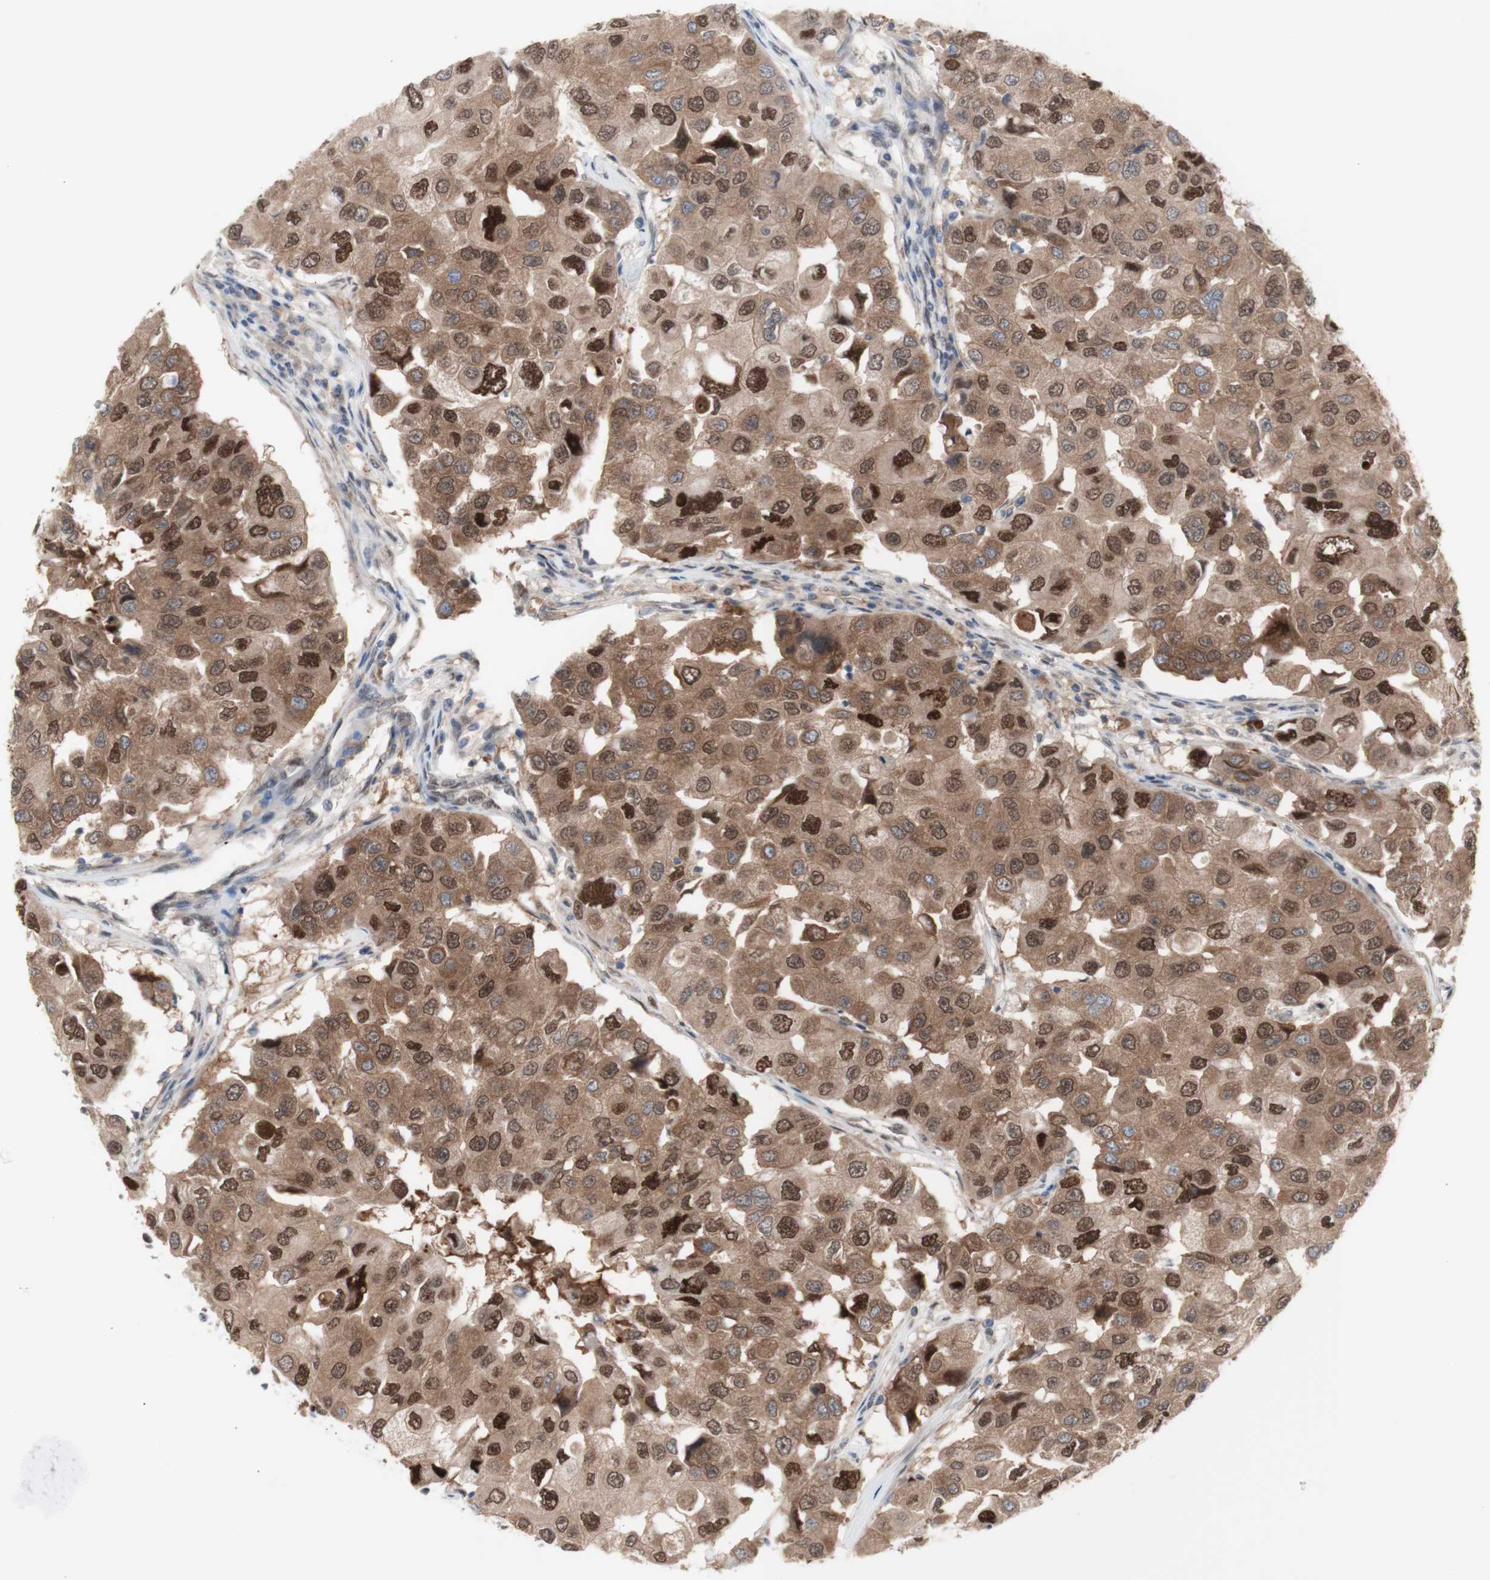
{"staining": {"intensity": "moderate", "quantity": ">75%", "location": "cytoplasmic/membranous,nuclear"}, "tissue": "breast cancer", "cell_type": "Tumor cells", "image_type": "cancer", "snomed": [{"axis": "morphology", "description": "Duct carcinoma"}, {"axis": "topography", "description": "Breast"}], "caption": "Human breast cancer stained for a protein (brown) exhibits moderate cytoplasmic/membranous and nuclear positive positivity in about >75% of tumor cells.", "gene": "PRMT5", "patient": {"sex": "female", "age": 27}}